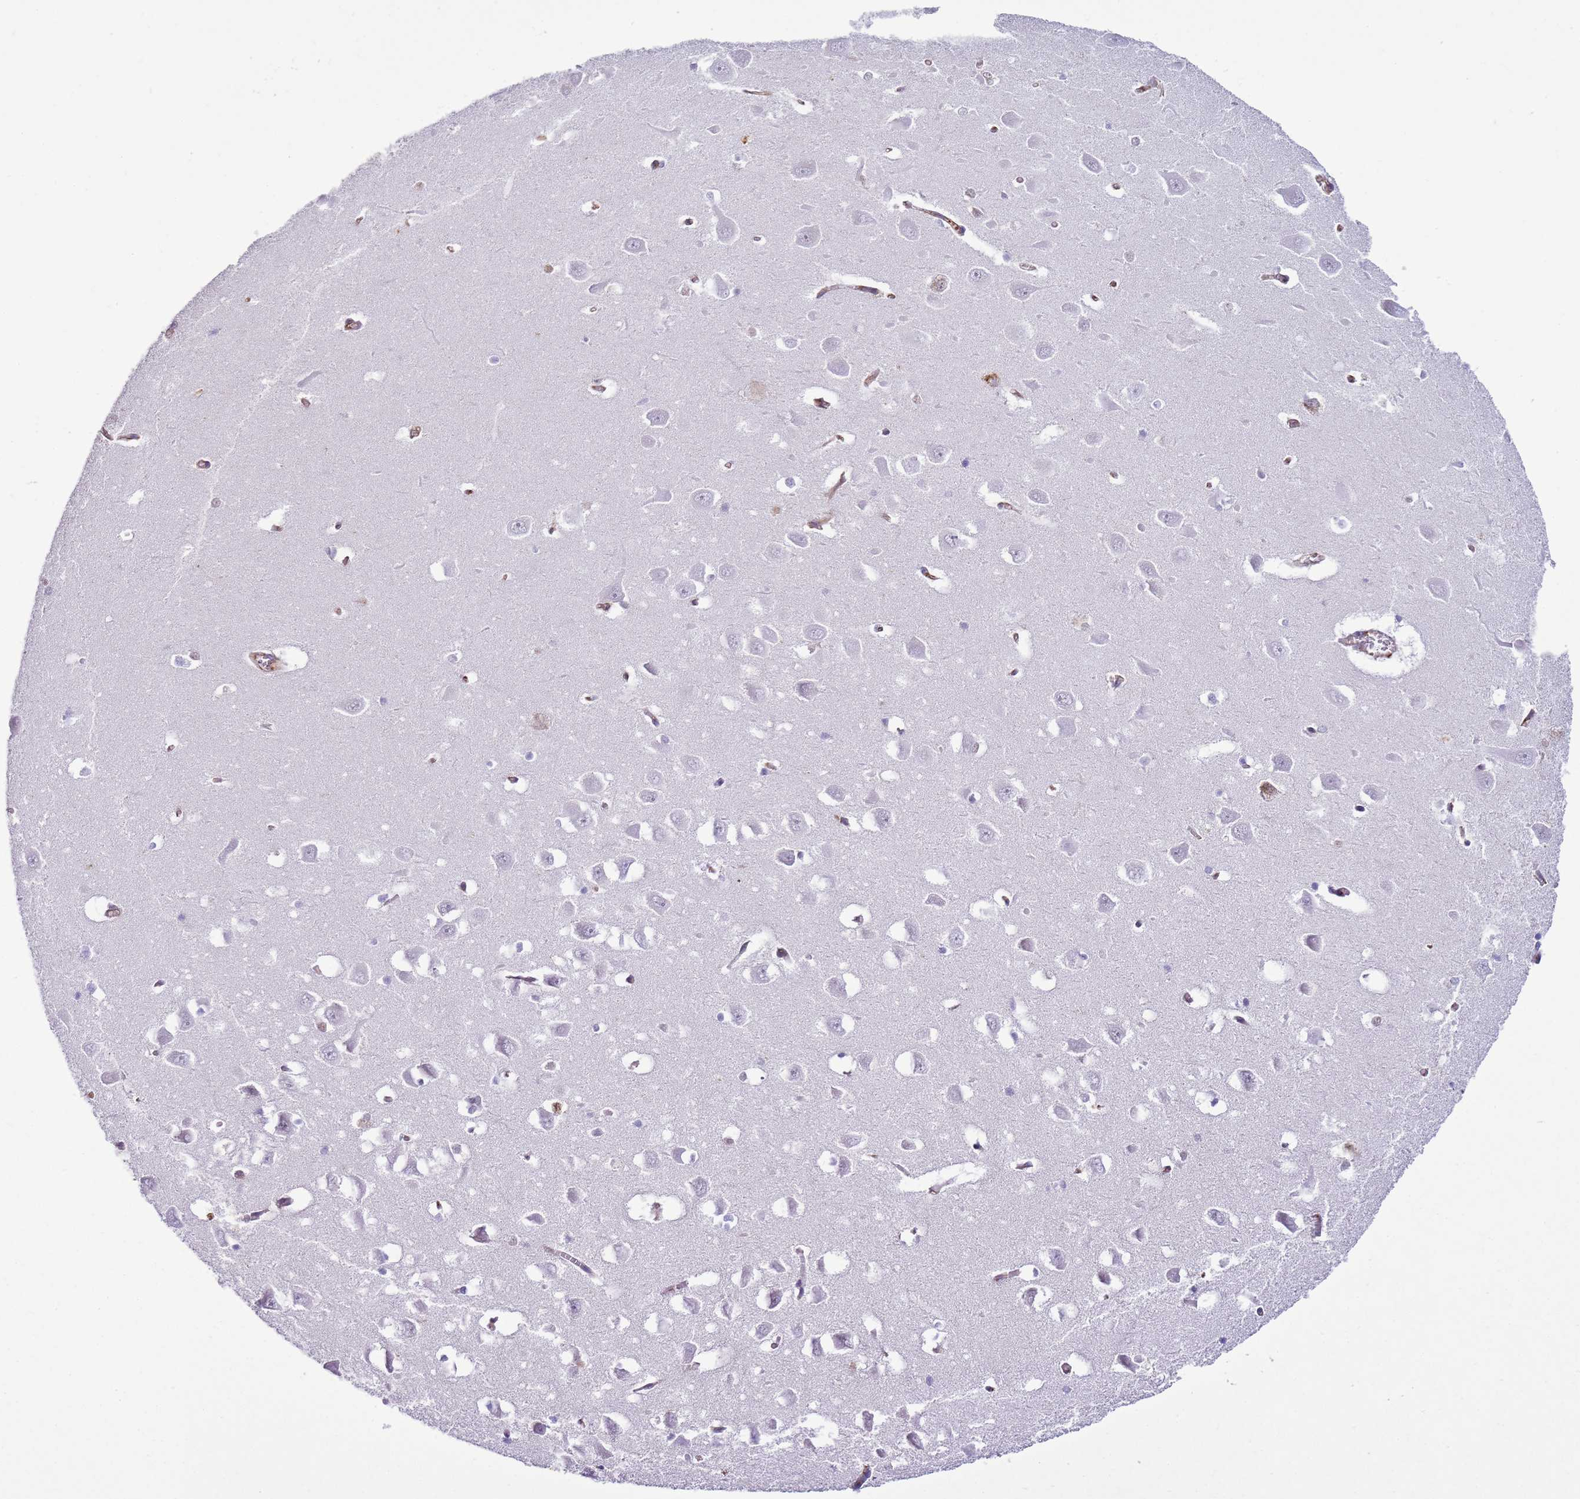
{"staining": {"intensity": "negative", "quantity": "none", "location": "none"}, "tissue": "hippocampus", "cell_type": "Glial cells", "image_type": "normal", "snomed": [{"axis": "morphology", "description": "Normal tissue, NOS"}, {"axis": "topography", "description": "Hippocampus"}], "caption": "Immunohistochemical staining of normal human hippocampus displays no significant staining in glial cells. The staining is performed using DAB (3,3'-diaminobenzidine) brown chromogen with nuclei counter-stained in using hematoxylin.", "gene": "GABRE", "patient": {"sex": "male", "age": 70}}